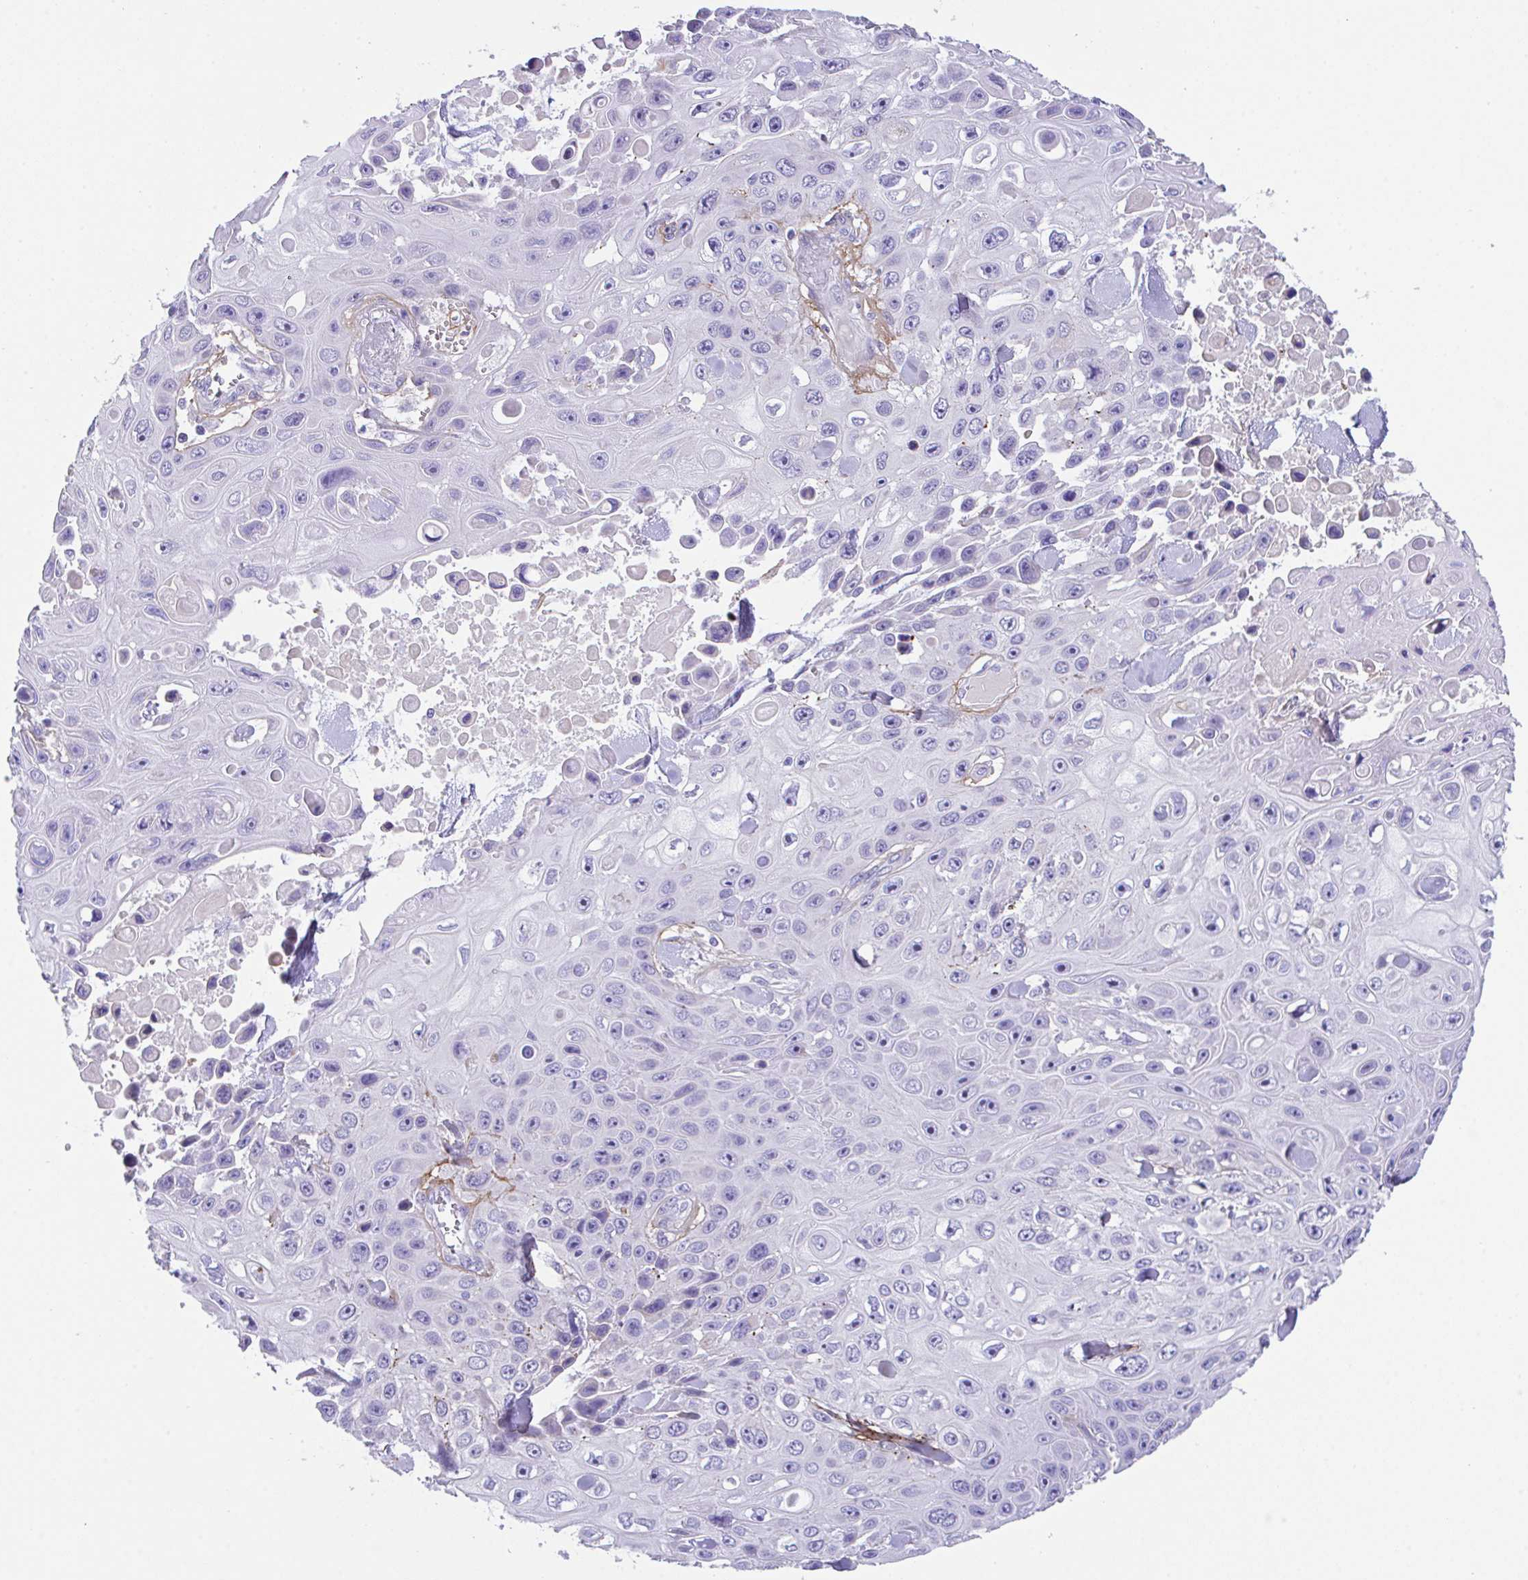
{"staining": {"intensity": "negative", "quantity": "none", "location": "none"}, "tissue": "skin cancer", "cell_type": "Tumor cells", "image_type": "cancer", "snomed": [{"axis": "morphology", "description": "Squamous cell carcinoma, NOS"}, {"axis": "topography", "description": "Skin"}], "caption": "Photomicrograph shows no protein expression in tumor cells of squamous cell carcinoma (skin) tissue.", "gene": "SLC16A6", "patient": {"sex": "male", "age": 82}}